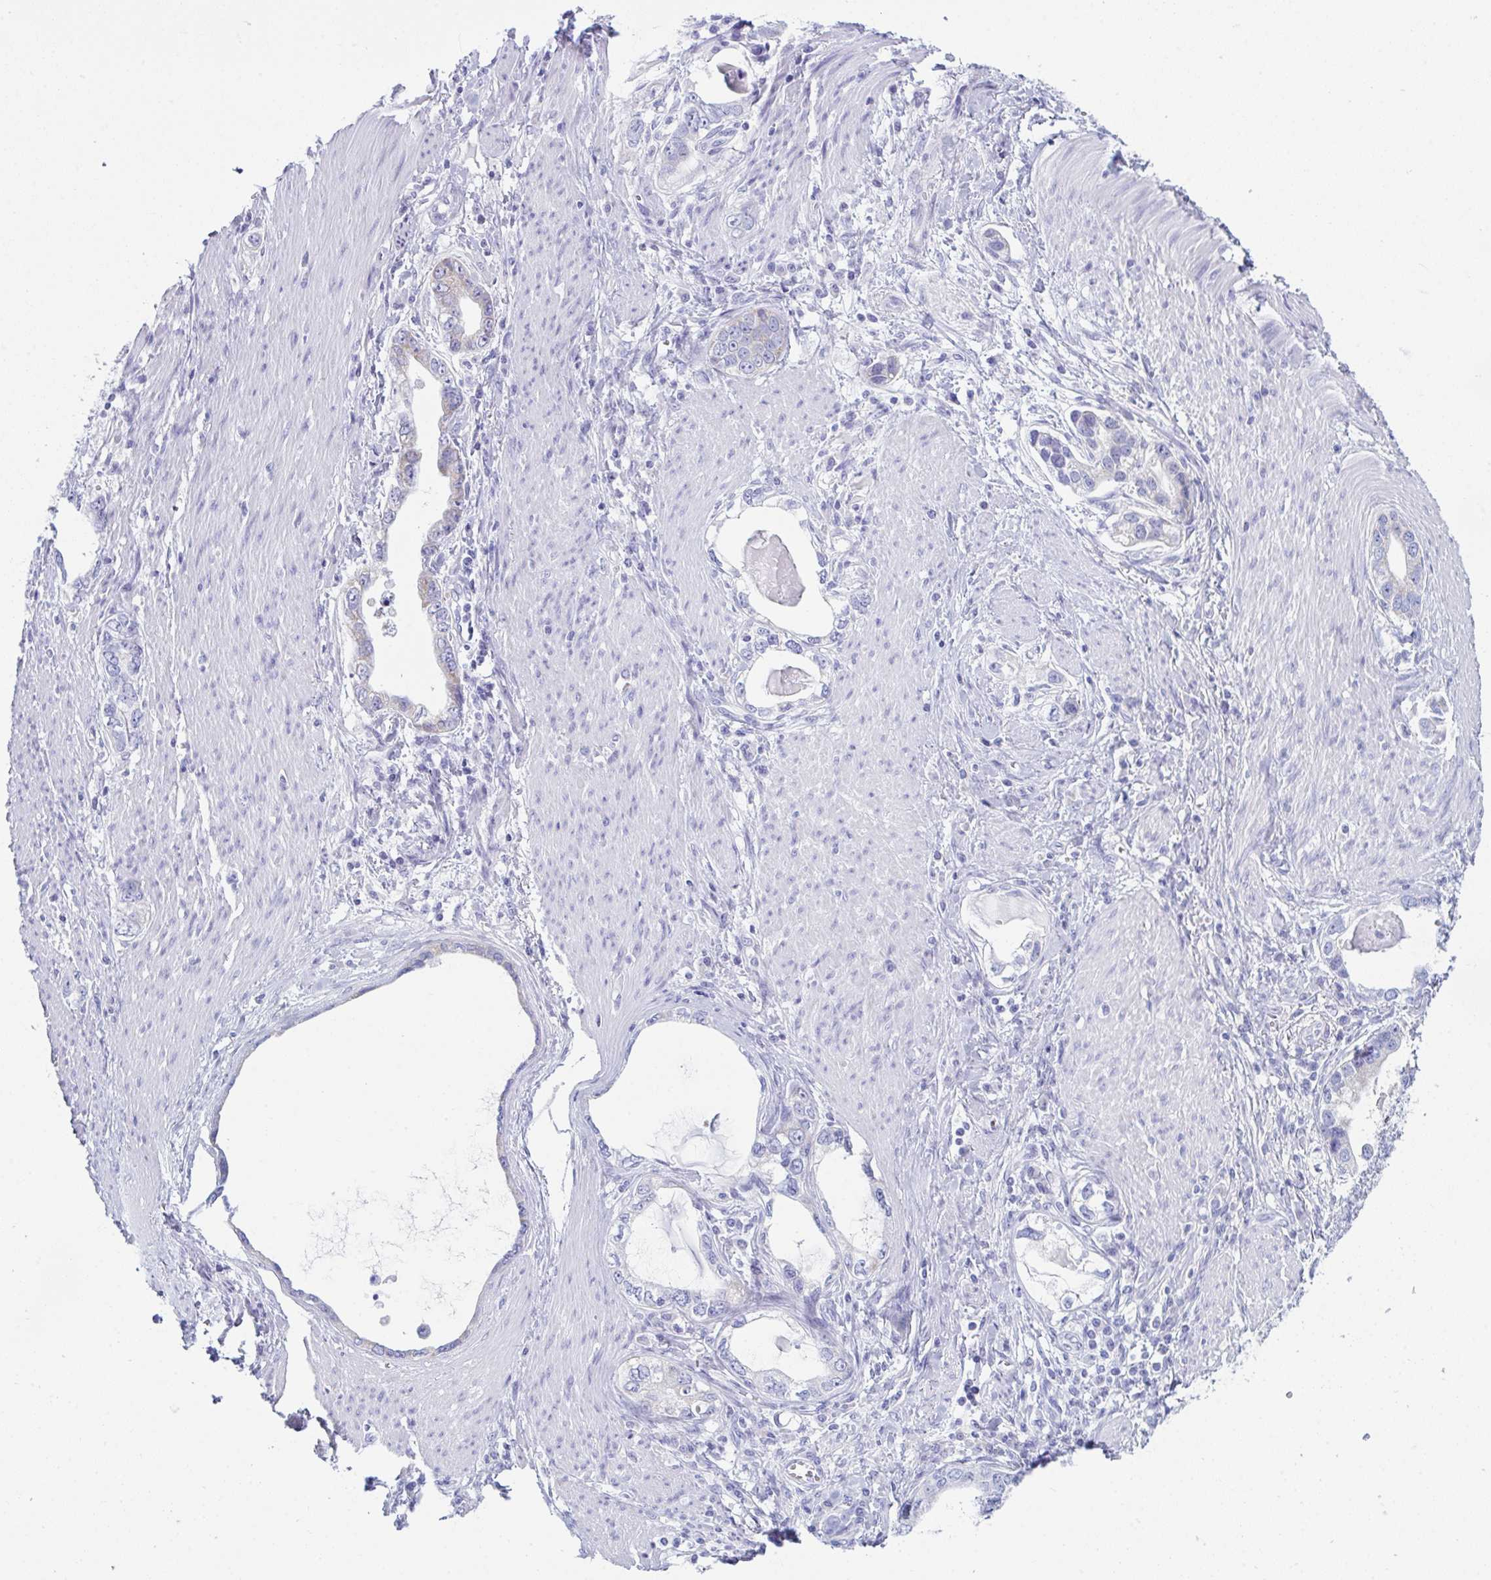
{"staining": {"intensity": "negative", "quantity": "none", "location": "none"}, "tissue": "stomach cancer", "cell_type": "Tumor cells", "image_type": "cancer", "snomed": [{"axis": "morphology", "description": "Adenocarcinoma, NOS"}, {"axis": "topography", "description": "Stomach, lower"}], "caption": "IHC image of human stomach cancer (adenocarcinoma) stained for a protein (brown), which demonstrates no staining in tumor cells. Brightfield microscopy of IHC stained with DAB (brown) and hematoxylin (blue), captured at high magnification.", "gene": "BBS1", "patient": {"sex": "female", "age": 93}}